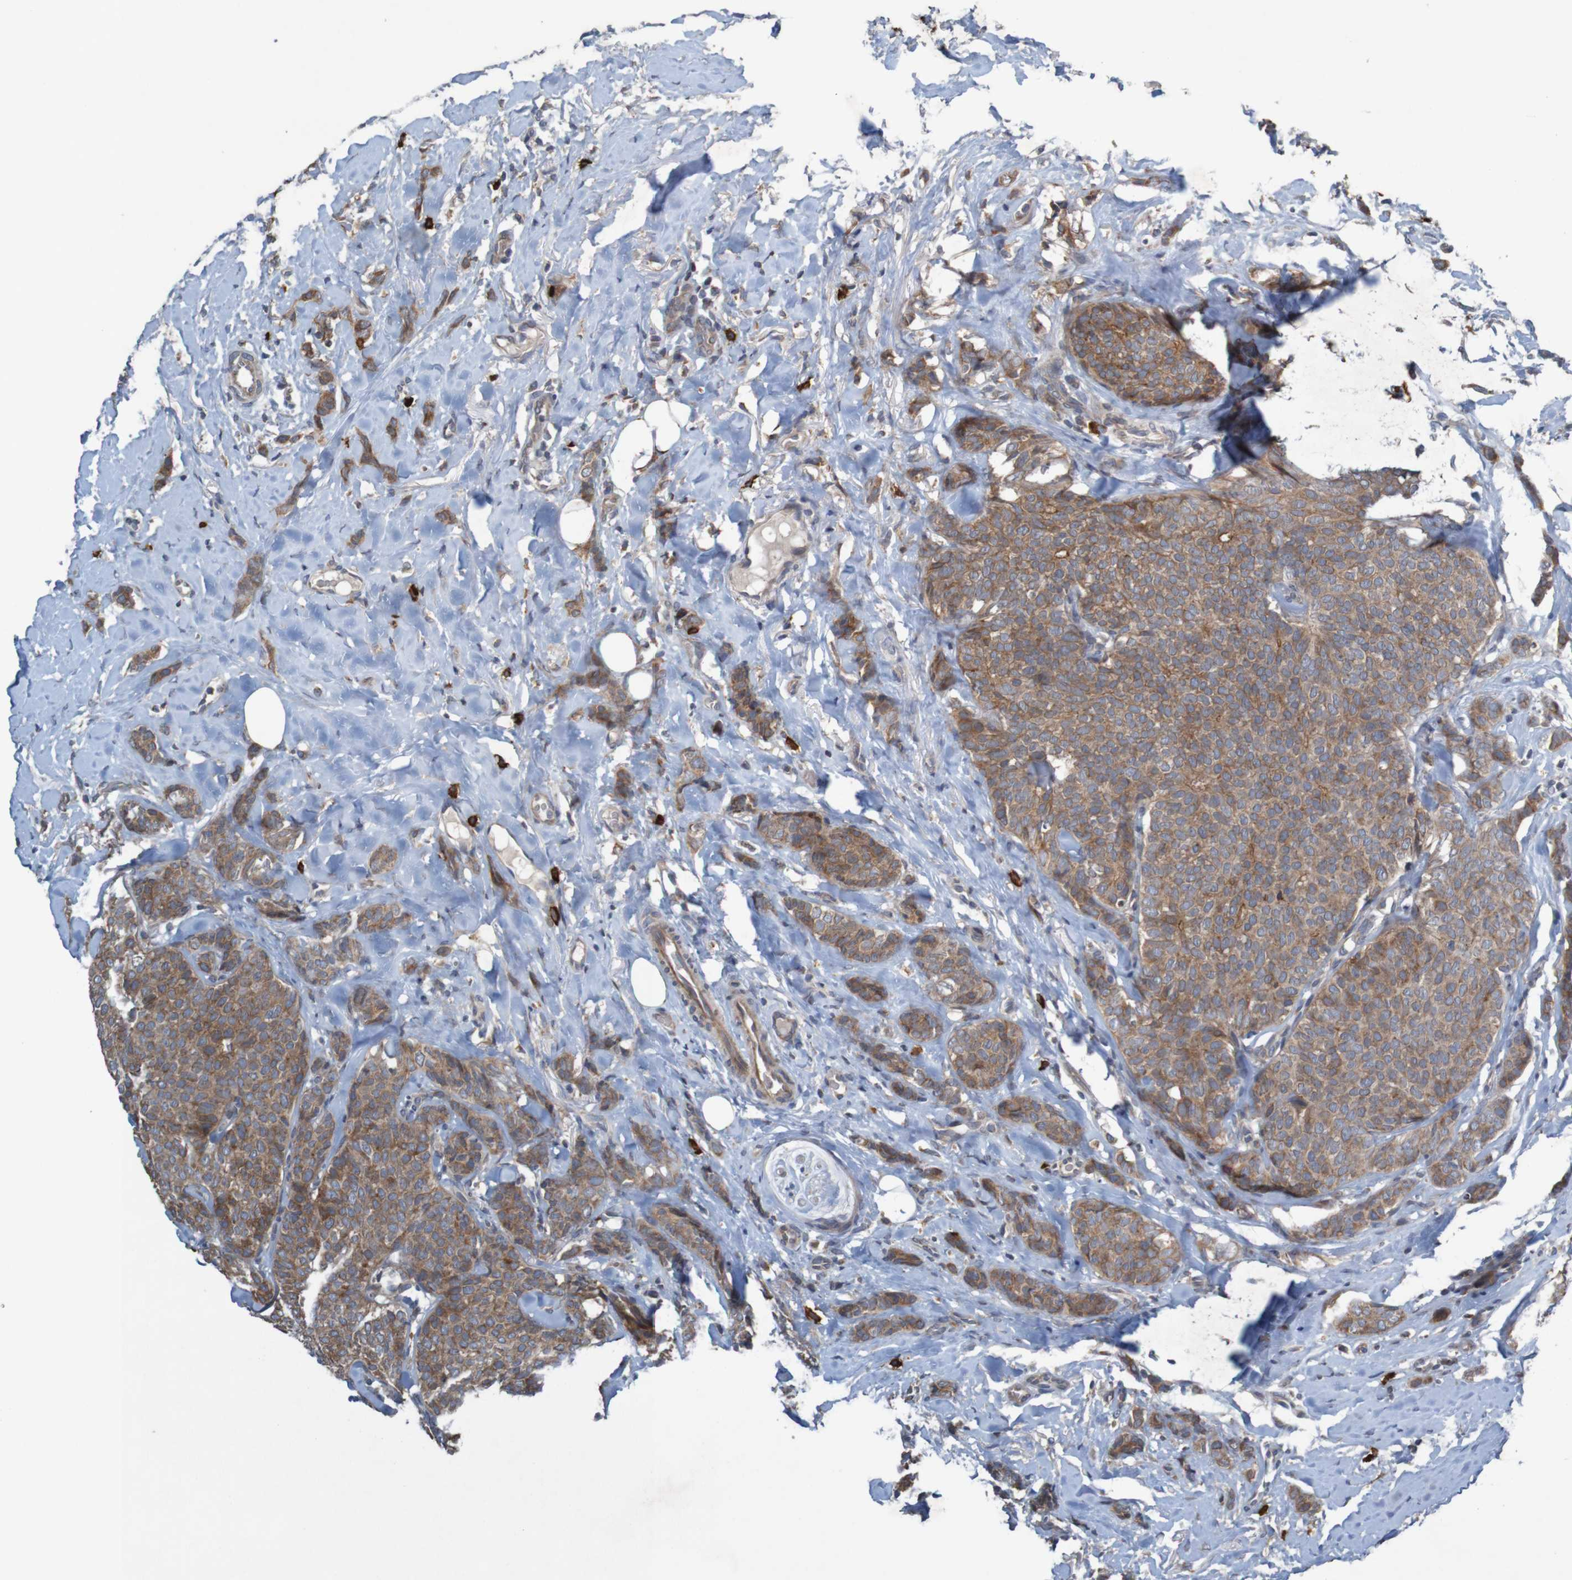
{"staining": {"intensity": "moderate", "quantity": ">75%", "location": "cytoplasmic/membranous"}, "tissue": "breast cancer", "cell_type": "Tumor cells", "image_type": "cancer", "snomed": [{"axis": "morphology", "description": "Lobular carcinoma"}, {"axis": "topography", "description": "Skin"}, {"axis": "topography", "description": "Breast"}], "caption": "Immunohistochemical staining of lobular carcinoma (breast) shows moderate cytoplasmic/membranous protein staining in approximately >75% of tumor cells.", "gene": "B3GAT2", "patient": {"sex": "female", "age": 46}}